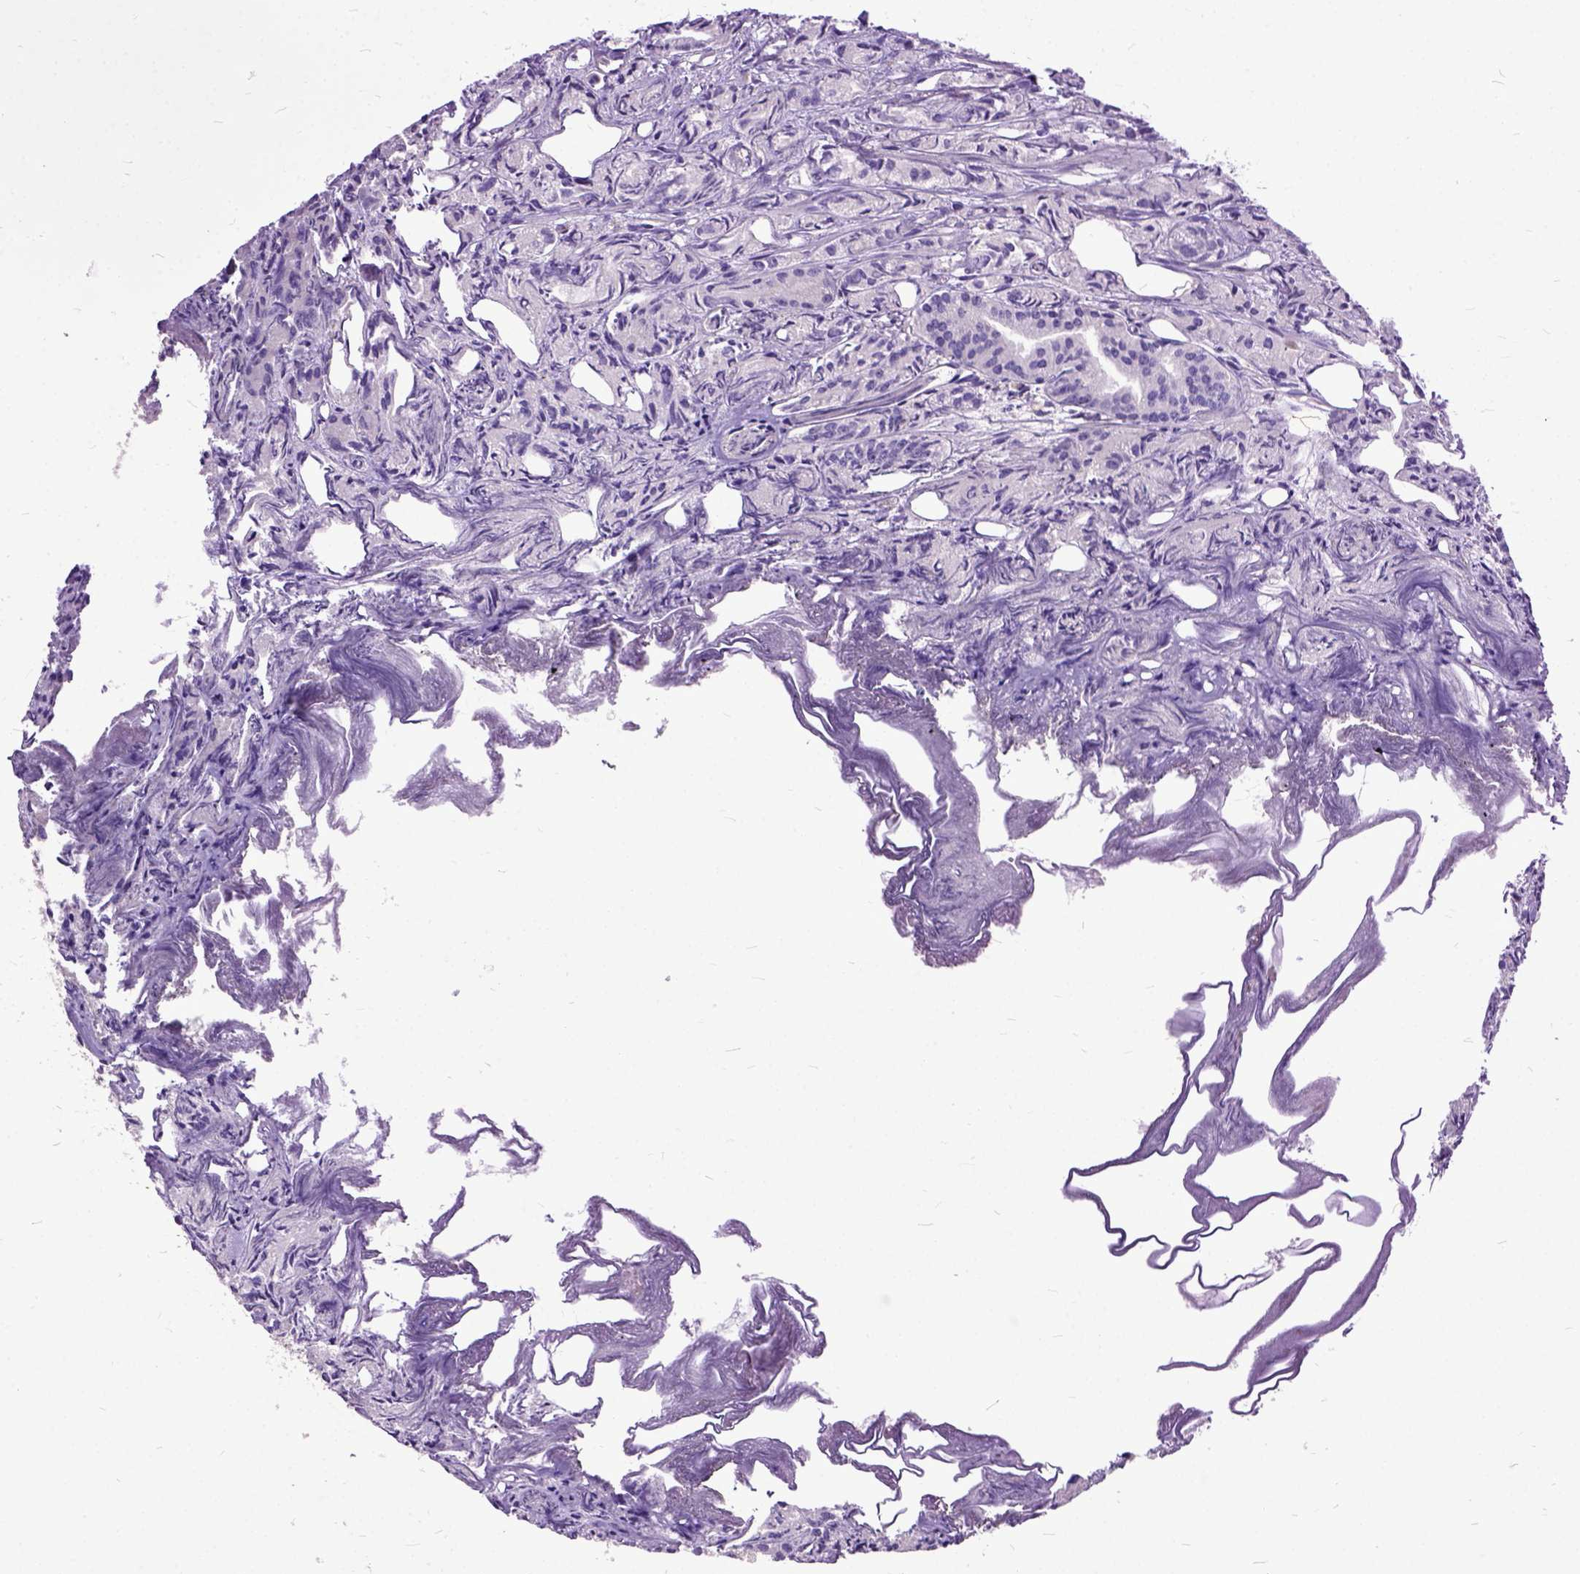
{"staining": {"intensity": "negative", "quantity": "none", "location": "none"}, "tissue": "prostate cancer", "cell_type": "Tumor cells", "image_type": "cancer", "snomed": [{"axis": "morphology", "description": "Adenocarcinoma, Medium grade"}, {"axis": "topography", "description": "Prostate"}], "caption": "The photomicrograph displays no staining of tumor cells in adenocarcinoma (medium-grade) (prostate). The staining is performed using DAB (3,3'-diaminobenzidine) brown chromogen with nuclei counter-stained in using hematoxylin.", "gene": "AREG", "patient": {"sex": "male", "age": 74}}